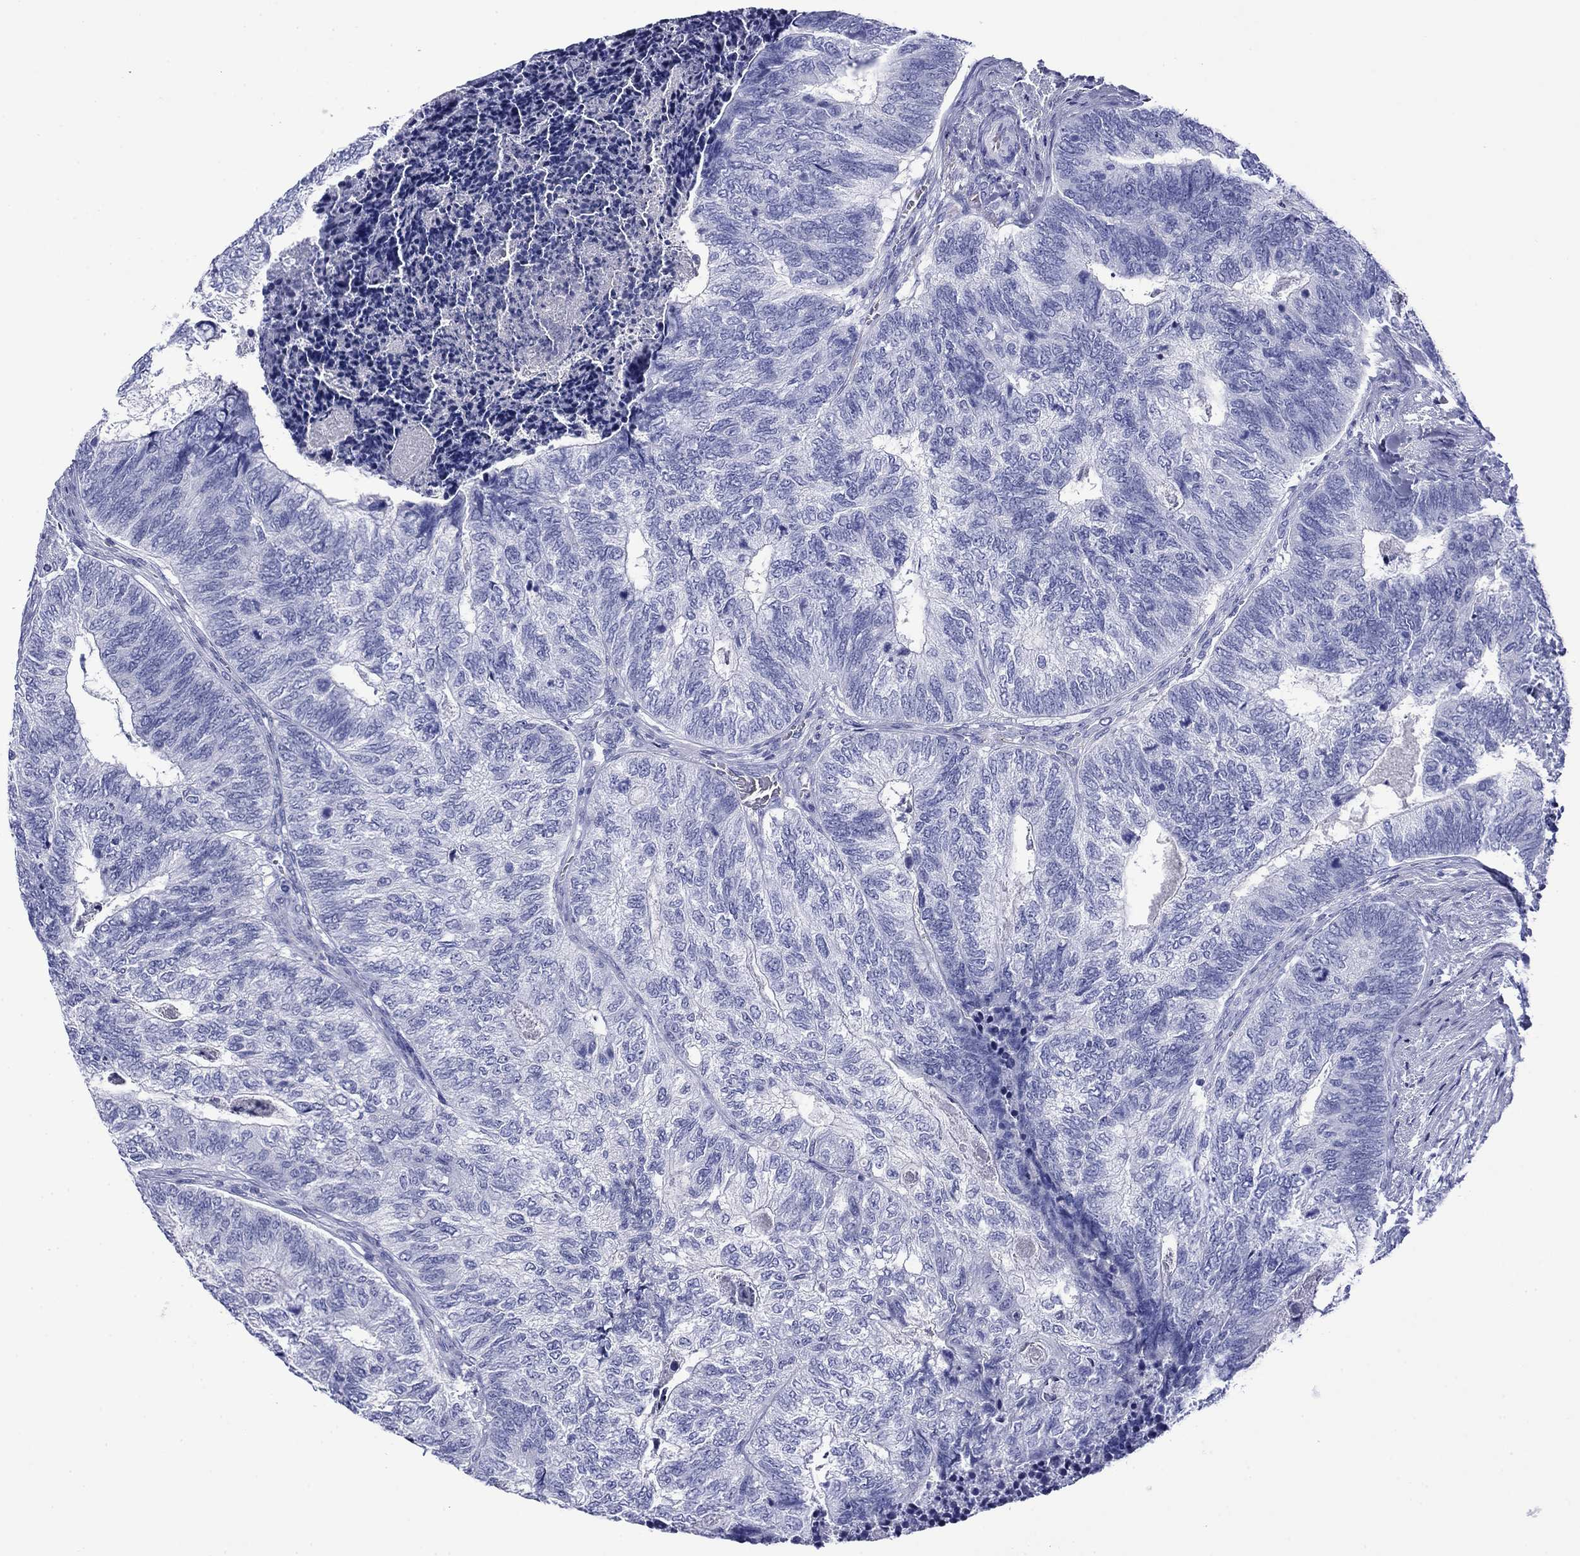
{"staining": {"intensity": "negative", "quantity": "none", "location": "none"}, "tissue": "colorectal cancer", "cell_type": "Tumor cells", "image_type": "cancer", "snomed": [{"axis": "morphology", "description": "Adenocarcinoma, NOS"}, {"axis": "topography", "description": "Colon"}], "caption": "A histopathology image of human colorectal cancer (adenocarcinoma) is negative for staining in tumor cells. The staining is performed using DAB (3,3'-diaminobenzidine) brown chromogen with nuclei counter-stained in using hematoxylin.", "gene": "ROM1", "patient": {"sex": "female", "age": 67}}